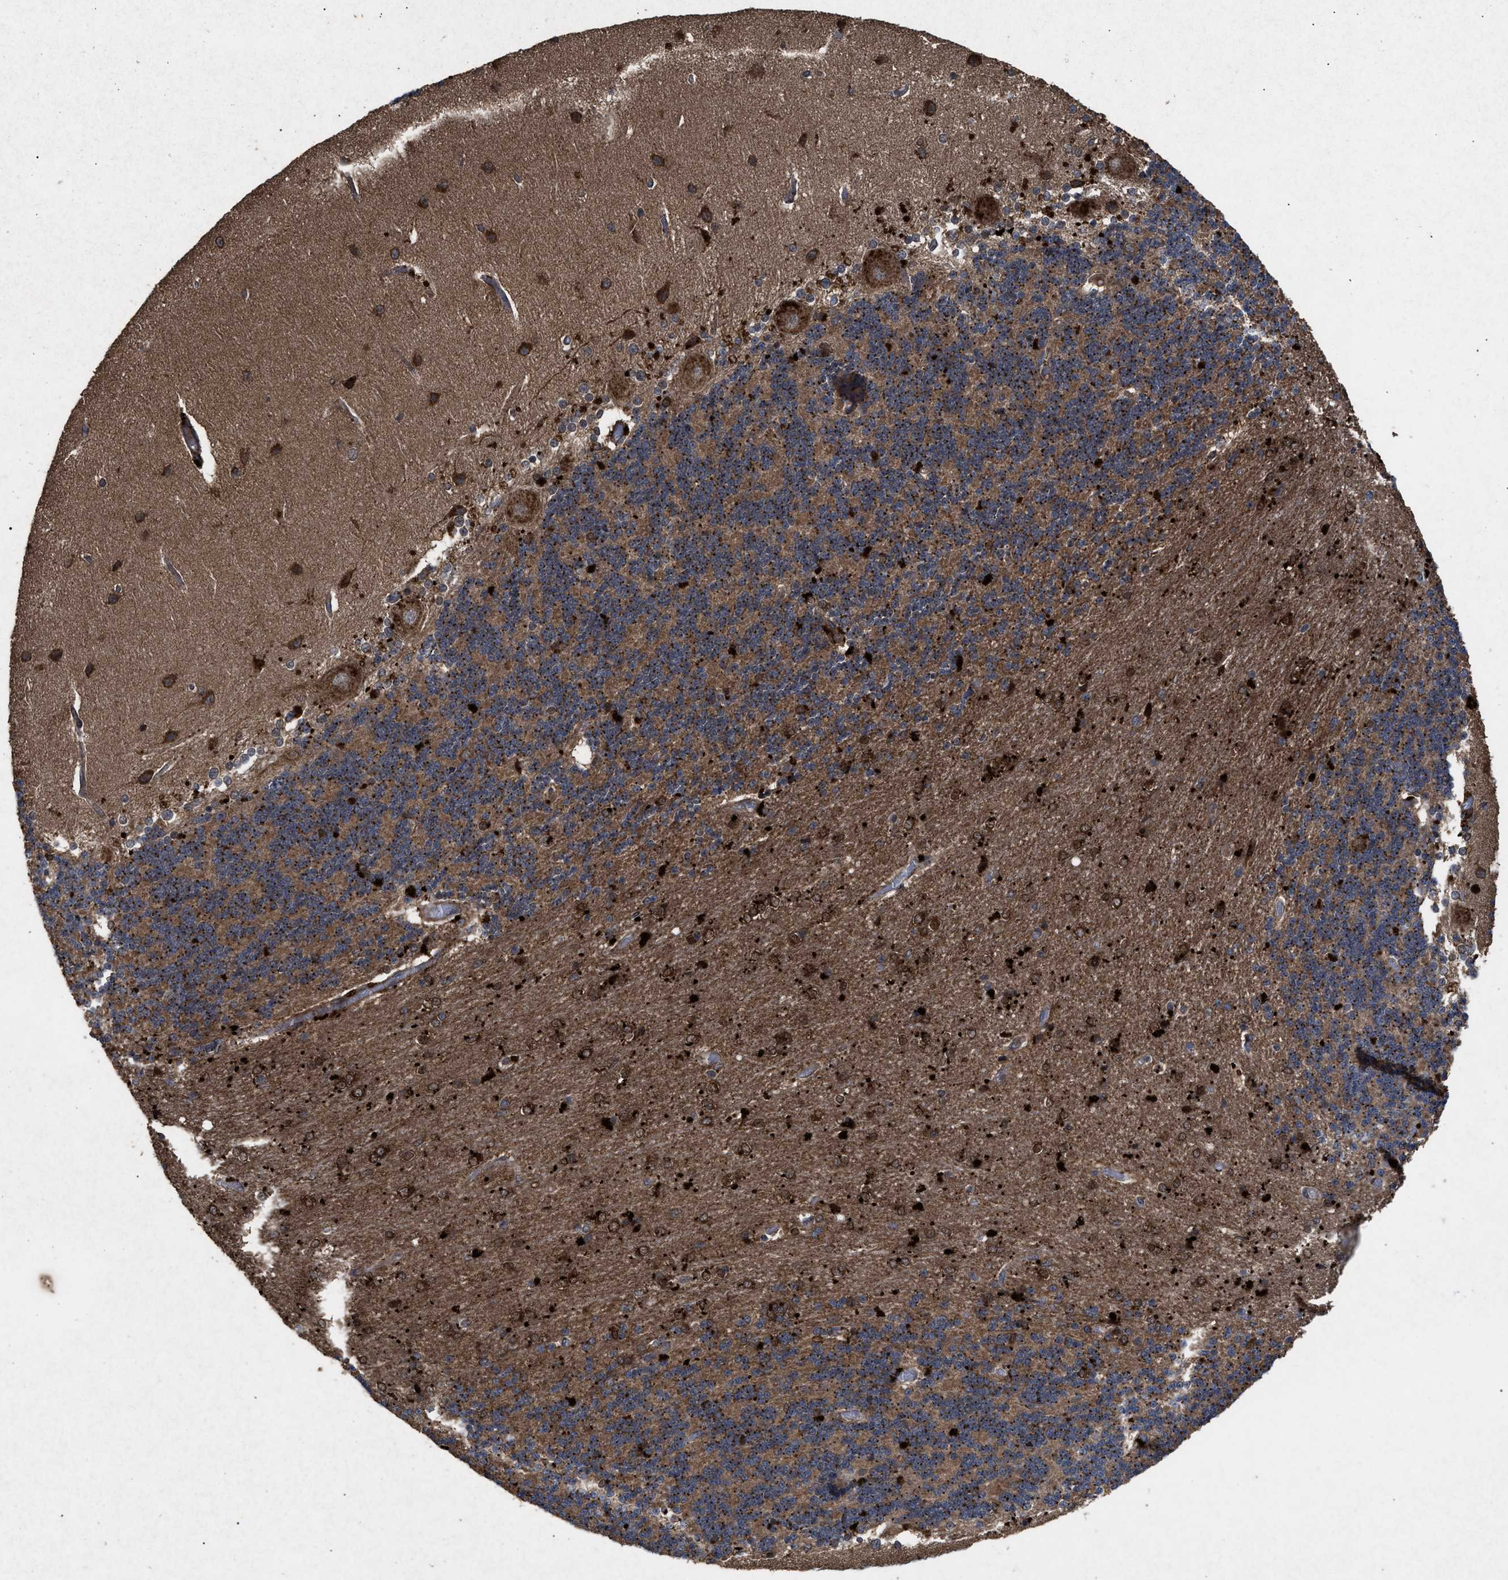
{"staining": {"intensity": "moderate", "quantity": ">75%", "location": "cytoplasmic/membranous"}, "tissue": "cerebellum", "cell_type": "Cells in granular layer", "image_type": "normal", "snomed": [{"axis": "morphology", "description": "Normal tissue, NOS"}, {"axis": "topography", "description": "Cerebellum"}], "caption": "Moderate cytoplasmic/membranous protein expression is present in about >75% of cells in granular layer in cerebellum. The protein is stained brown, and the nuclei are stained in blue (DAB (3,3'-diaminobenzidine) IHC with brightfield microscopy, high magnification).", "gene": "MSI2", "patient": {"sex": "female", "age": 54}}